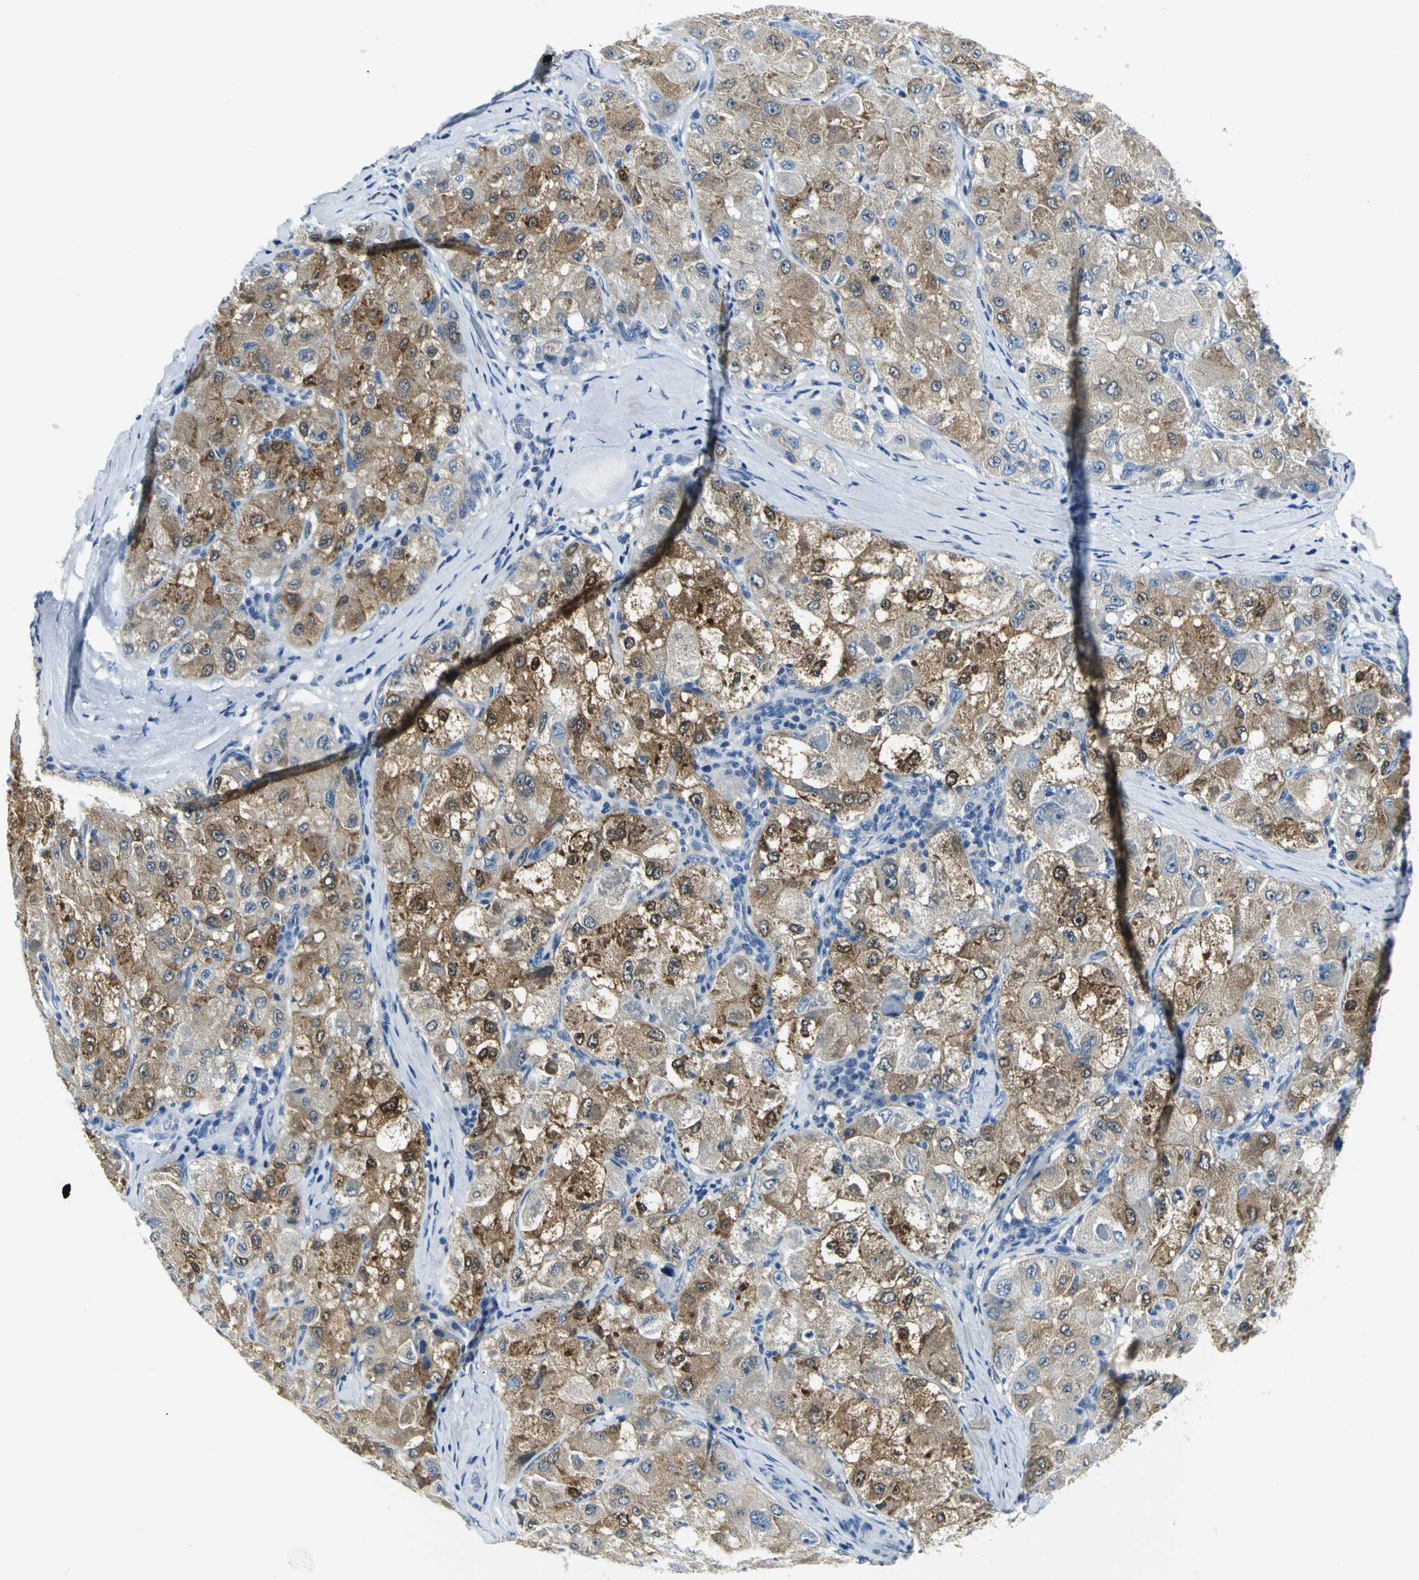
{"staining": {"intensity": "strong", "quantity": ">75%", "location": "cytoplasmic/membranous"}, "tissue": "liver cancer", "cell_type": "Tumor cells", "image_type": "cancer", "snomed": [{"axis": "morphology", "description": "Carcinoma, Hepatocellular, NOS"}, {"axis": "topography", "description": "Liver"}], "caption": "An image of human hepatocellular carcinoma (liver) stained for a protein reveals strong cytoplasmic/membranous brown staining in tumor cells. (Brightfield microscopy of DAB IHC at high magnification).", "gene": "RIPOR1", "patient": {"sex": "male", "age": 80}}